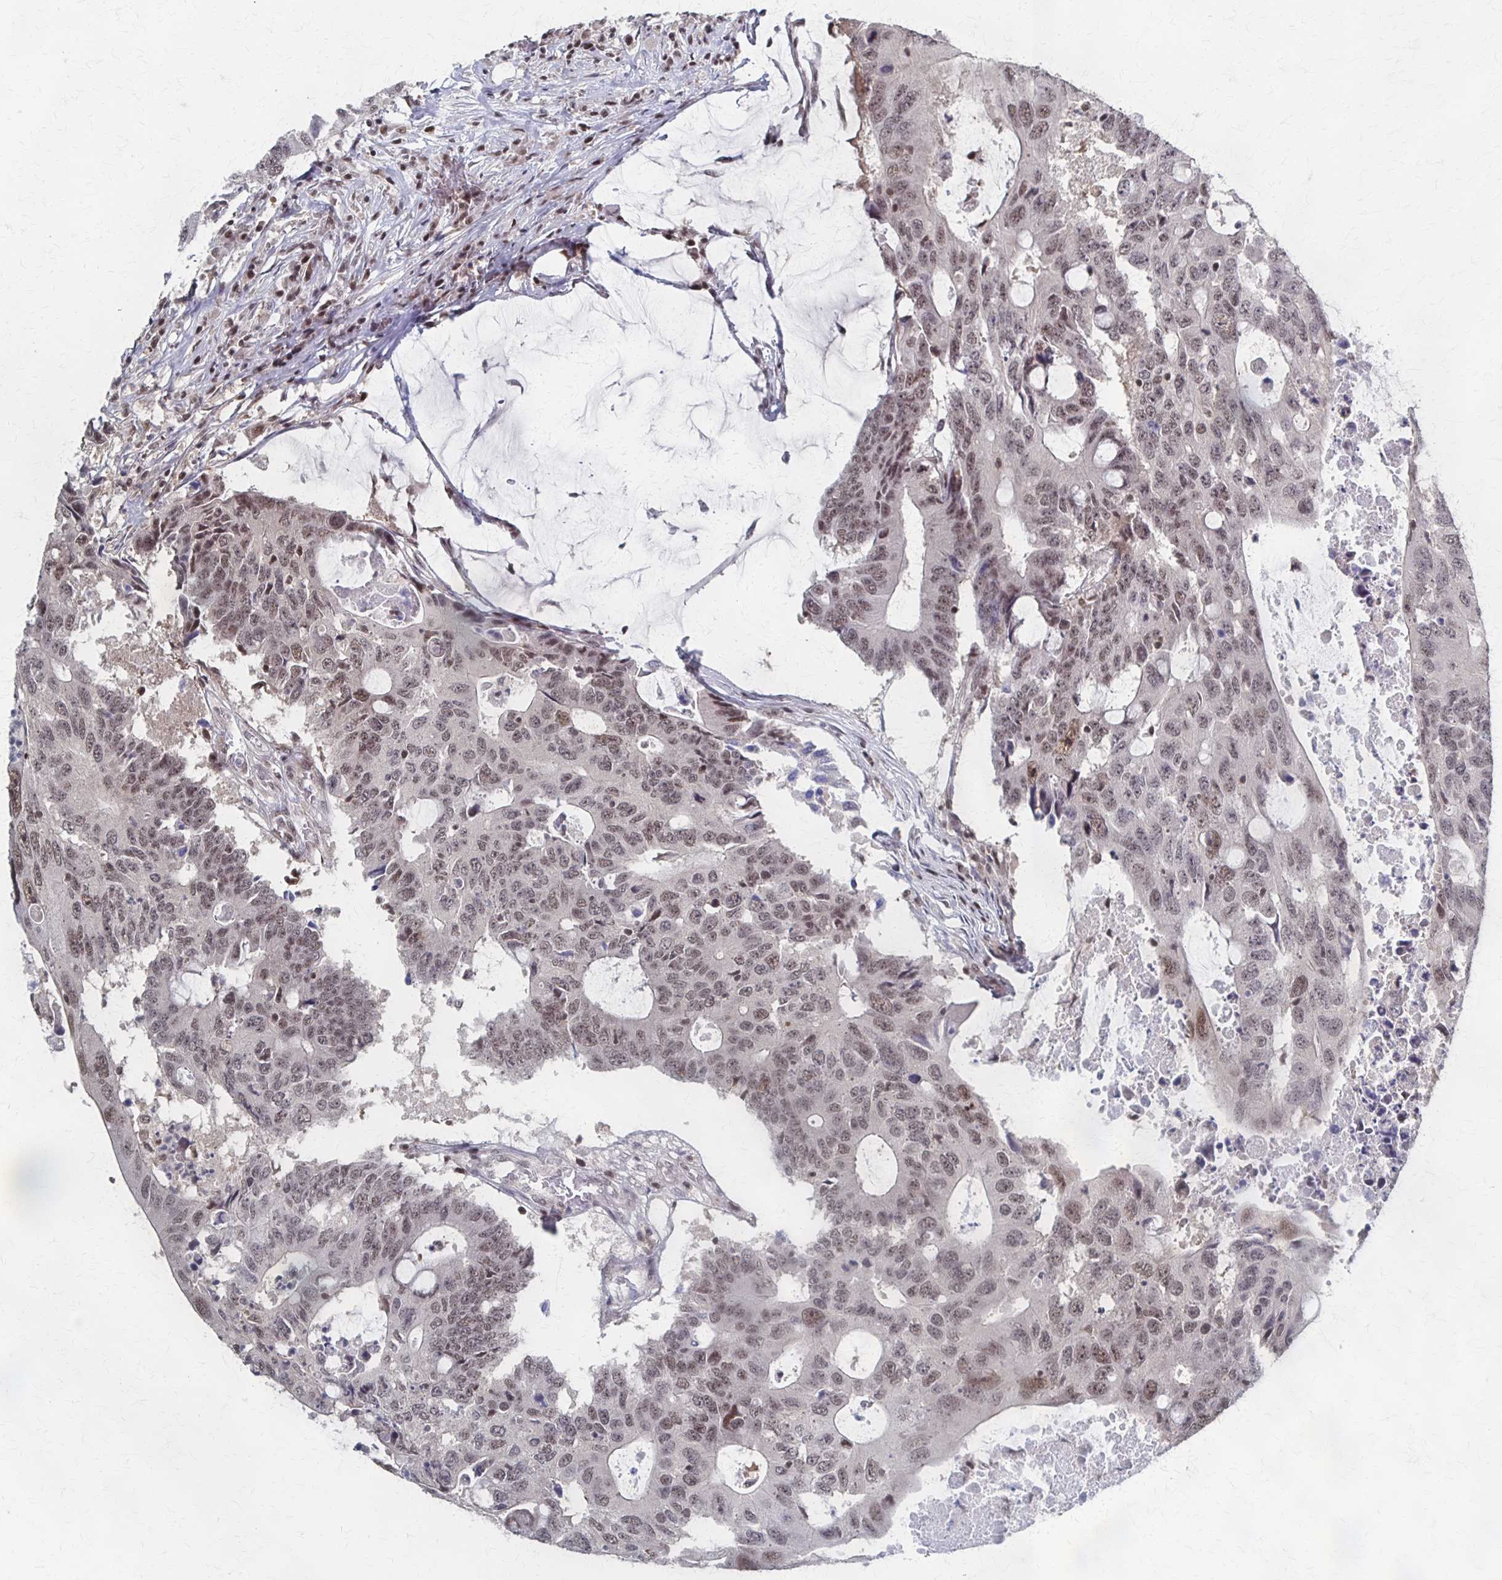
{"staining": {"intensity": "moderate", "quantity": "25%-75%", "location": "cytoplasmic/membranous,nuclear"}, "tissue": "colorectal cancer", "cell_type": "Tumor cells", "image_type": "cancer", "snomed": [{"axis": "morphology", "description": "Adenocarcinoma, NOS"}, {"axis": "topography", "description": "Colon"}], "caption": "Protein staining exhibits moderate cytoplasmic/membranous and nuclear positivity in about 25%-75% of tumor cells in adenocarcinoma (colorectal).", "gene": "GTF2B", "patient": {"sex": "male", "age": 71}}